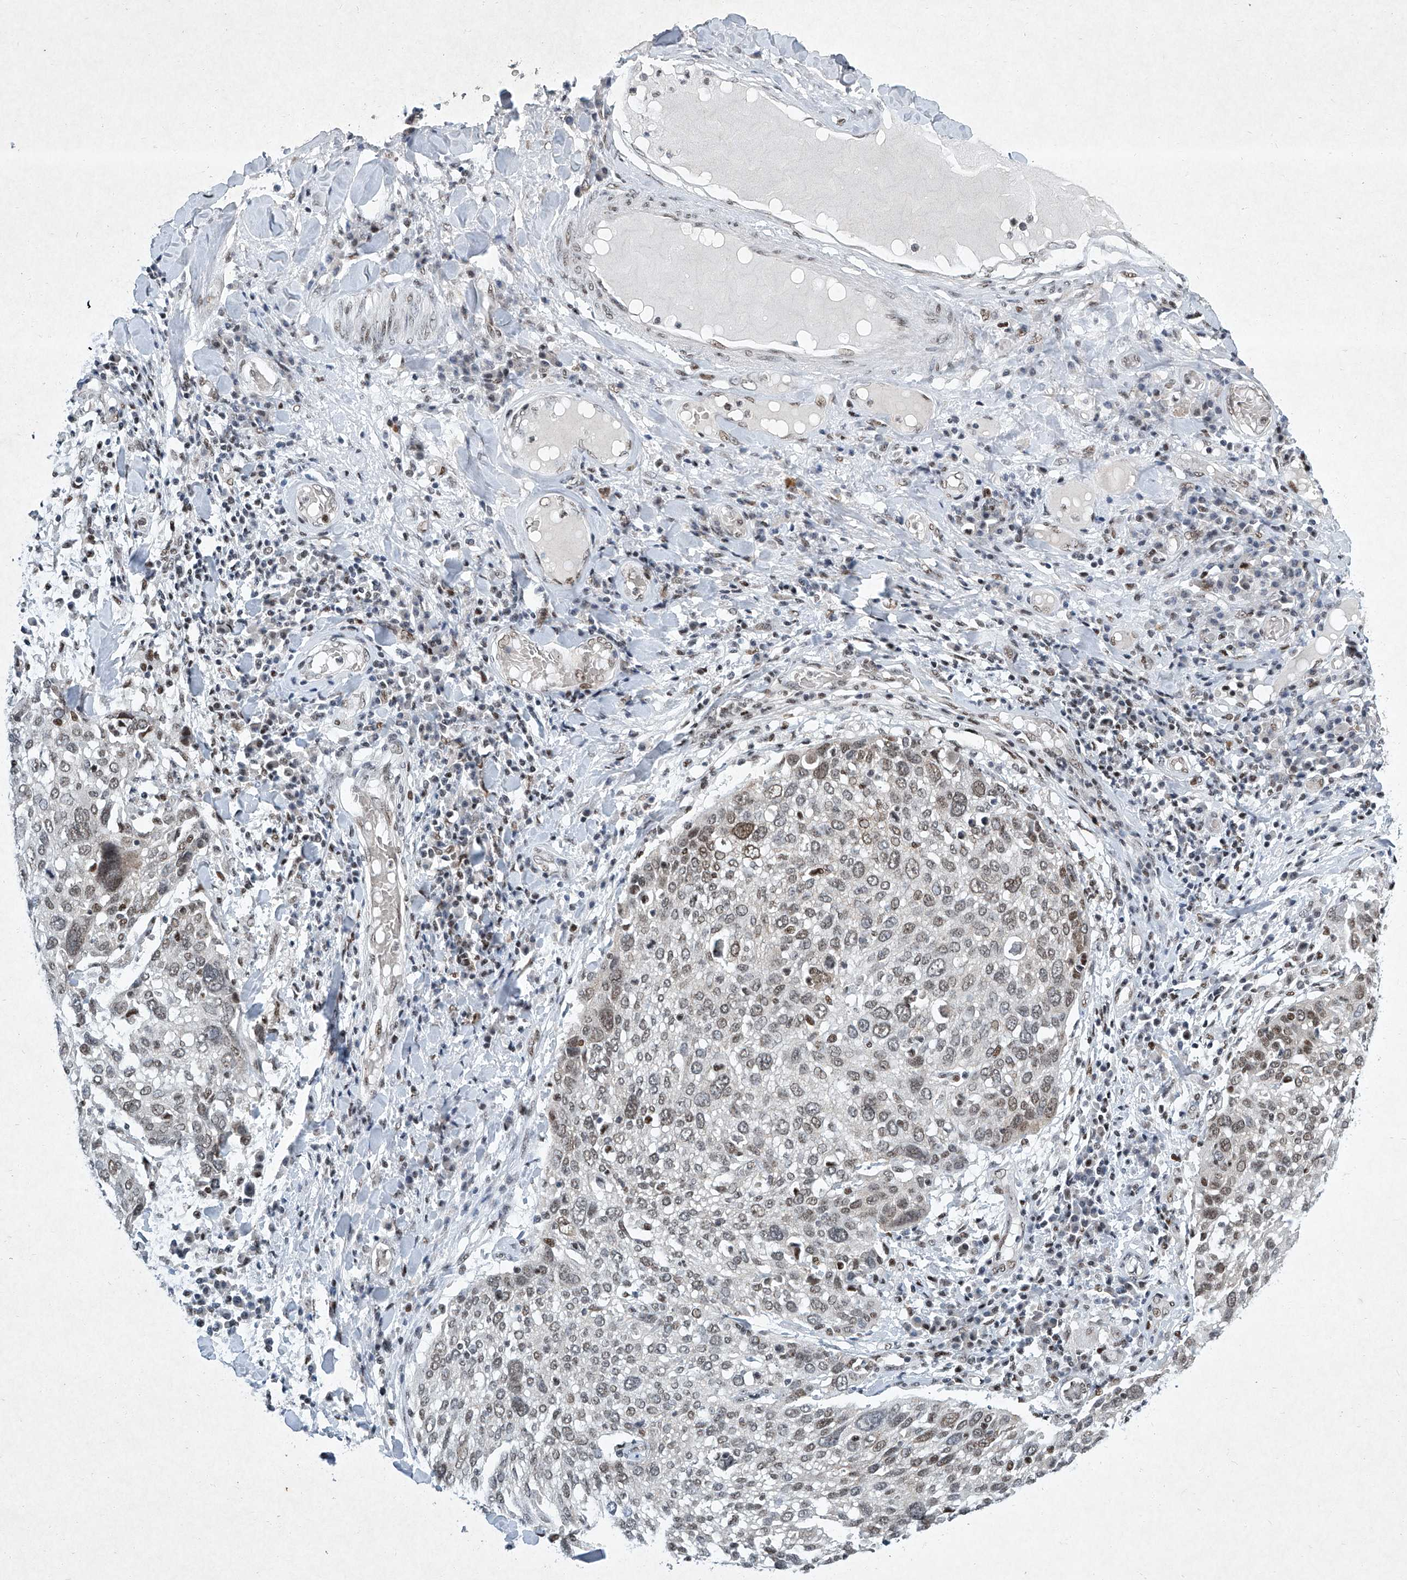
{"staining": {"intensity": "moderate", "quantity": "<25%", "location": "nuclear"}, "tissue": "lung cancer", "cell_type": "Tumor cells", "image_type": "cancer", "snomed": [{"axis": "morphology", "description": "Squamous cell carcinoma, NOS"}, {"axis": "topography", "description": "Lung"}], "caption": "A brown stain highlights moderate nuclear expression of a protein in lung cancer tumor cells.", "gene": "TFDP1", "patient": {"sex": "male", "age": 65}}